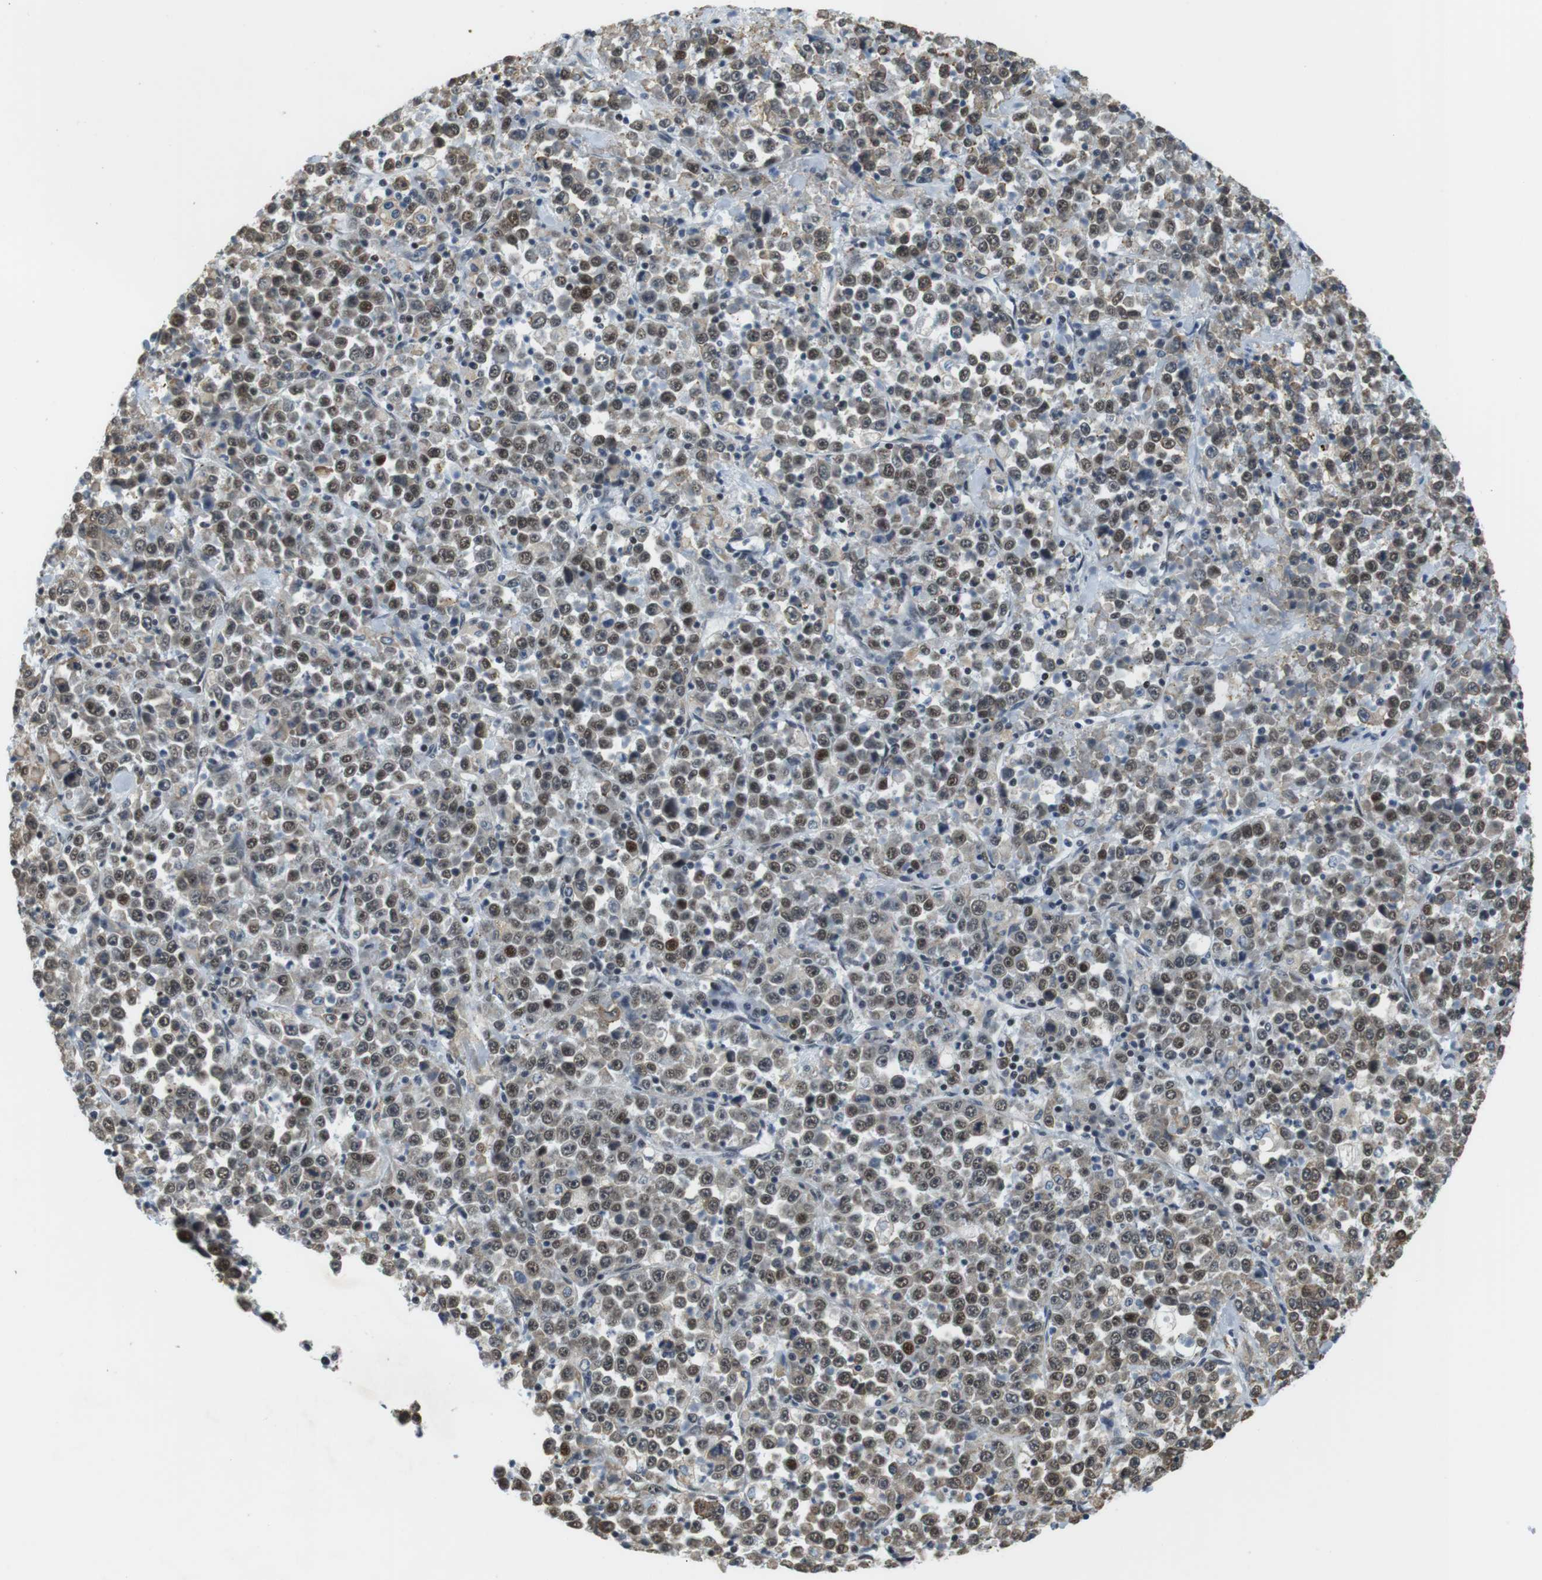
{"staining": {"intensity": "moderate", "quantity": "25%-75%", "location": "nuclear"}, "tissue": "stomach cancer", "cell_type": "Tumor cells", "image_type": "cancer", "snomed": [{"axis": "morphology", "description": "Normal tissue, NOS"}, {"axis": "morphology", "description": "Adenocarcinoma, NOS"}, {"axis": "topography", "description": "Stomach, upper"}, {"axis": "topography", "description": "Stomach"}], "caption": "Immunohistochemistry image of human stomach cancer stained for a protein (brown), which shows medium levels of moderate nuclear expression in approximately 25%-75% of tumor cells.", "gene": "RNF38", "patient": {"sex": "male", "age": 59}}